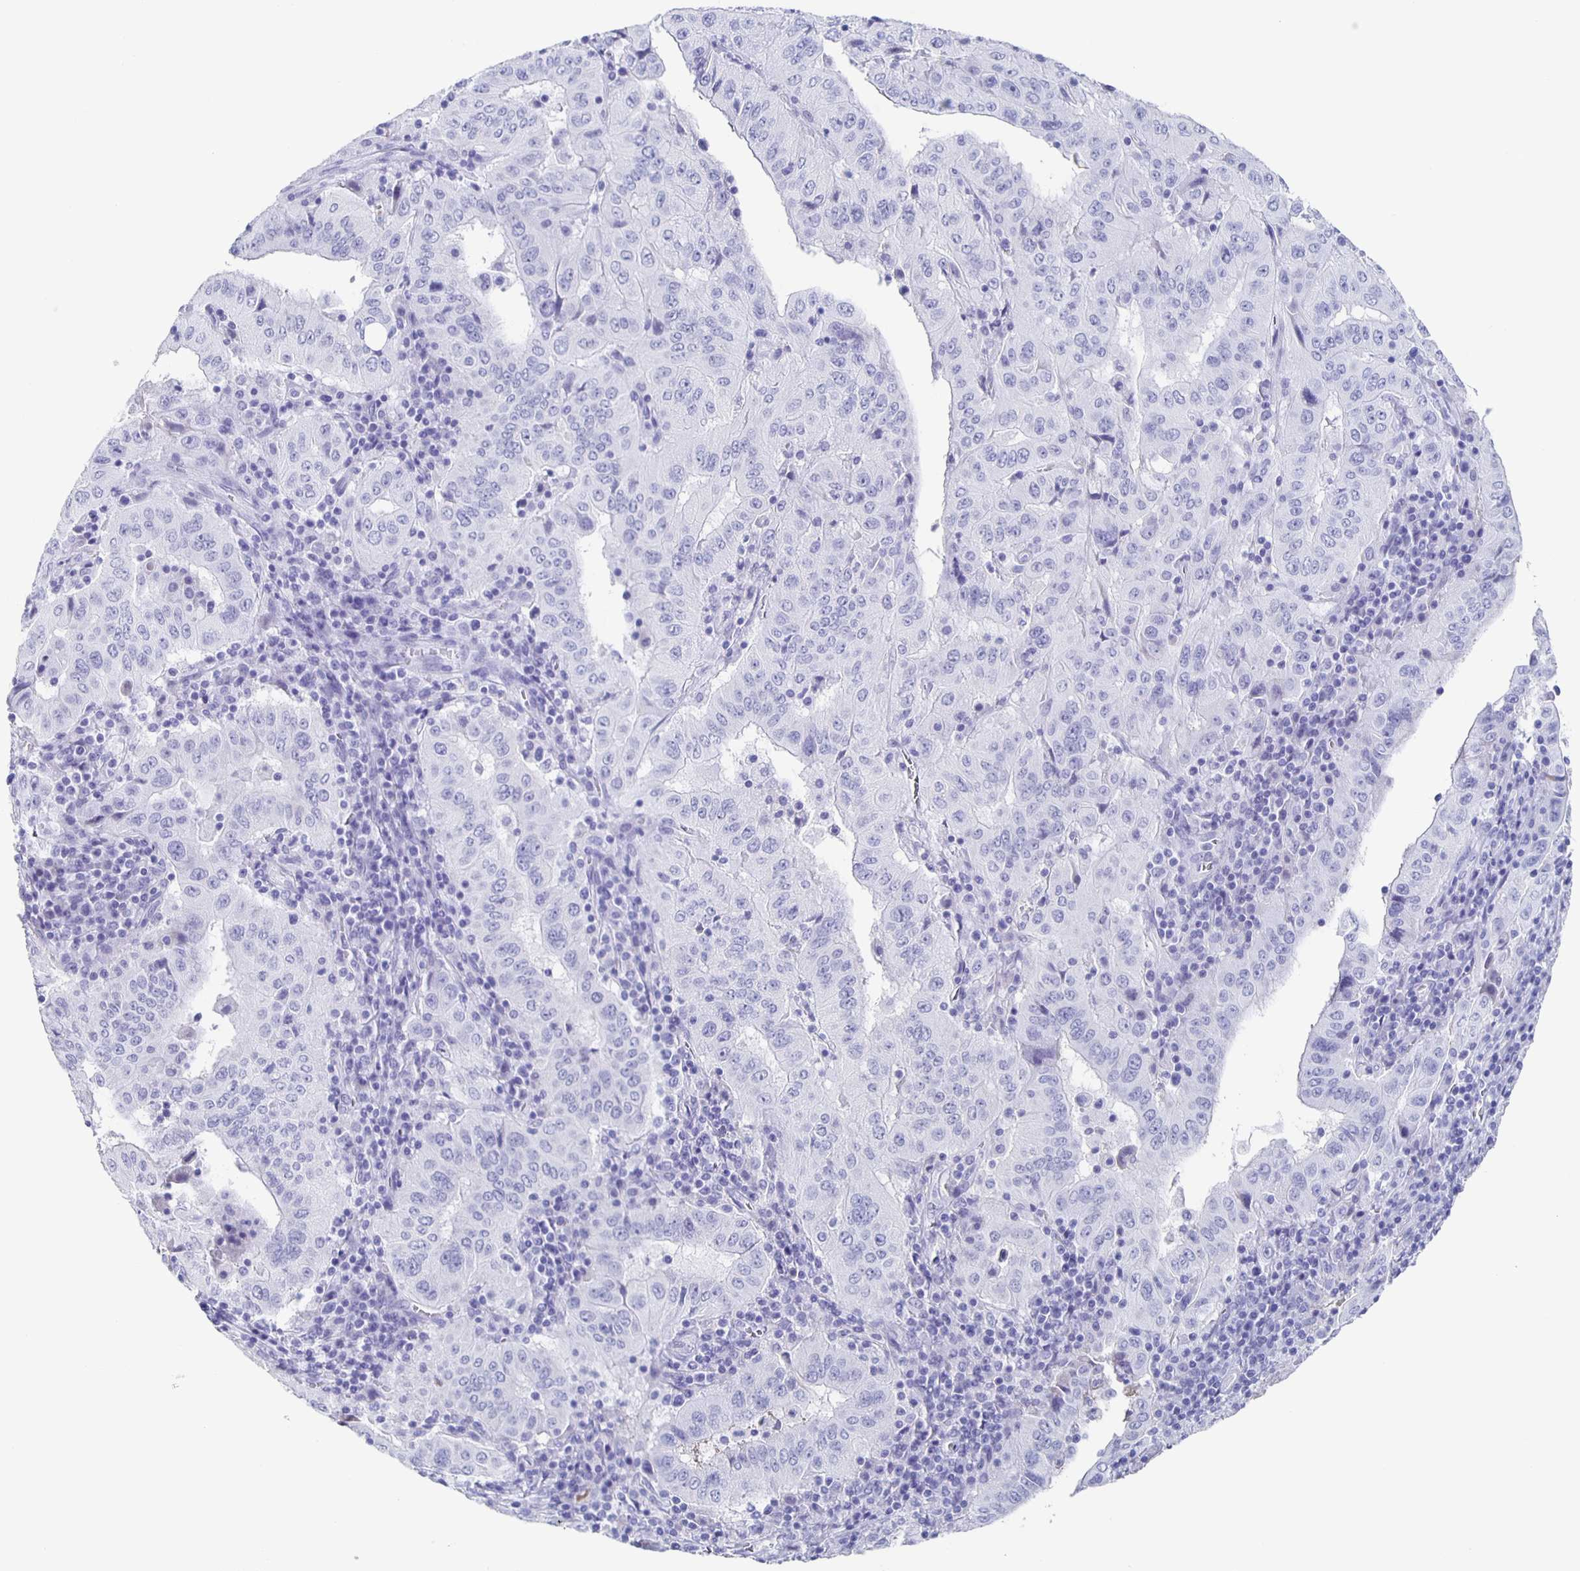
{"staining": {"intensity": "negative", "quantity": "none", "location": "none"}, "tissue": "pancreatic cancer", "cell_type": "Tumor cells", "image_type": "cancer", "snomed": [{"axis": "morphology", "description": "Adenocarcinoma, NOS"}, {"axis": "topography", "description": "Pancreas"}], "caption": "Immunohistochemistry photomicrograph of adenocarcinoma (pancreatic) stained for a protein (brown), which demonstrates no positivity in tumor cells. The staining is performed using DAB (3,3'-diaminobenzidine) brown chromogen with nuclei counter-stained in using hematoxylin.", "gene": "FGA", "patient": {"sex": "male", "age": 63}}